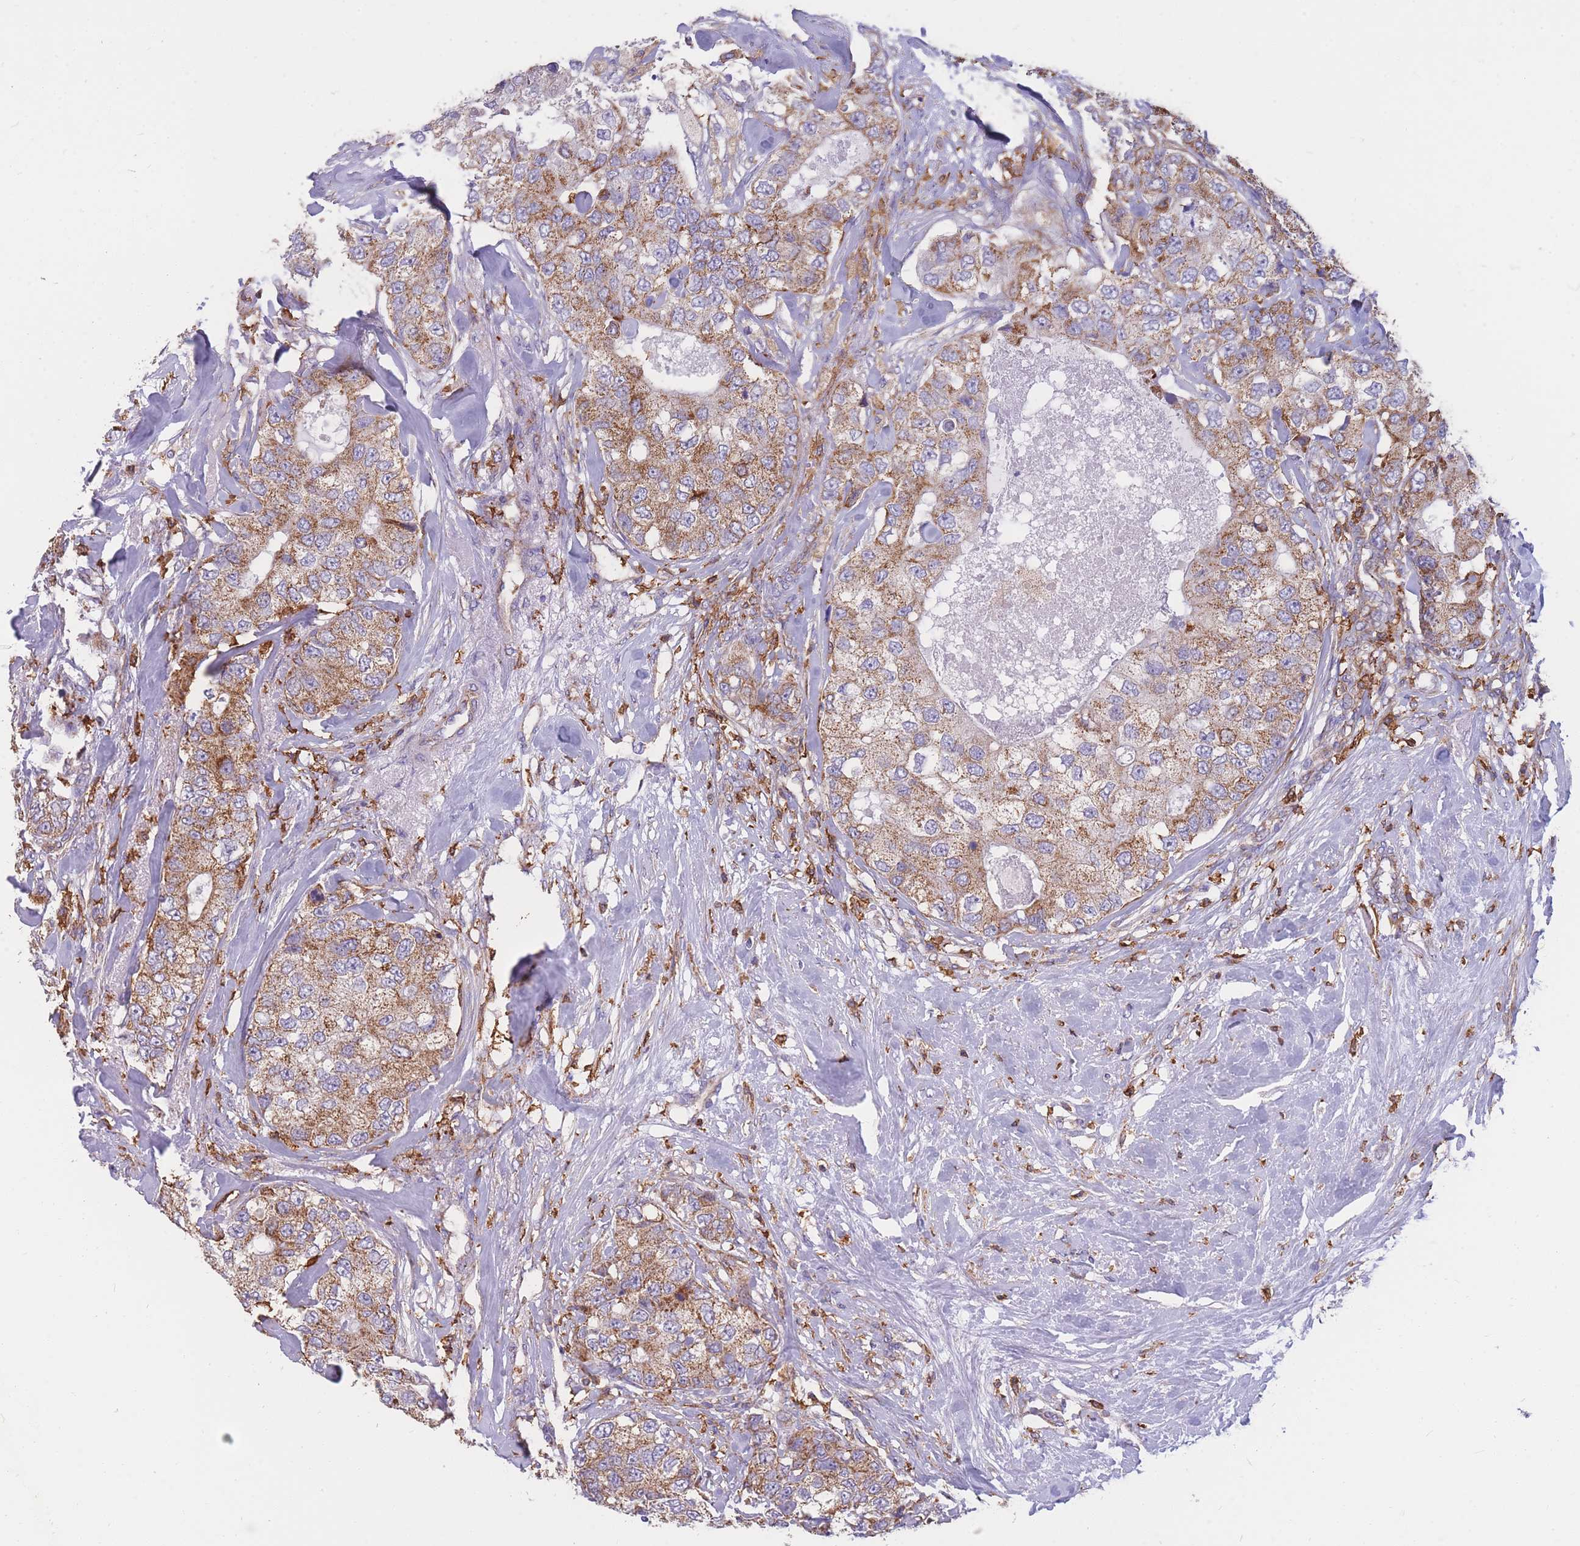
{"staining": {"intensity": "moderate", "quantity": ">75%", "location": "cytoplasmic/membranous"}, "tissue": "breast cancer", "cell_type": "Tumor cells", "image_type": "cancer", "snomed": [{"axis": "morphology", "description": "Duct carcinoma"}, {"axis": "topography", "description": "Breast"}], "caption": "The immunohistochemical stain labels moderate cytoplasmic/membranous positivity in tumor cells of breast cancer tissue.", "gene": "MRPL54", "patient": {"sex": "female", "age": 62}}